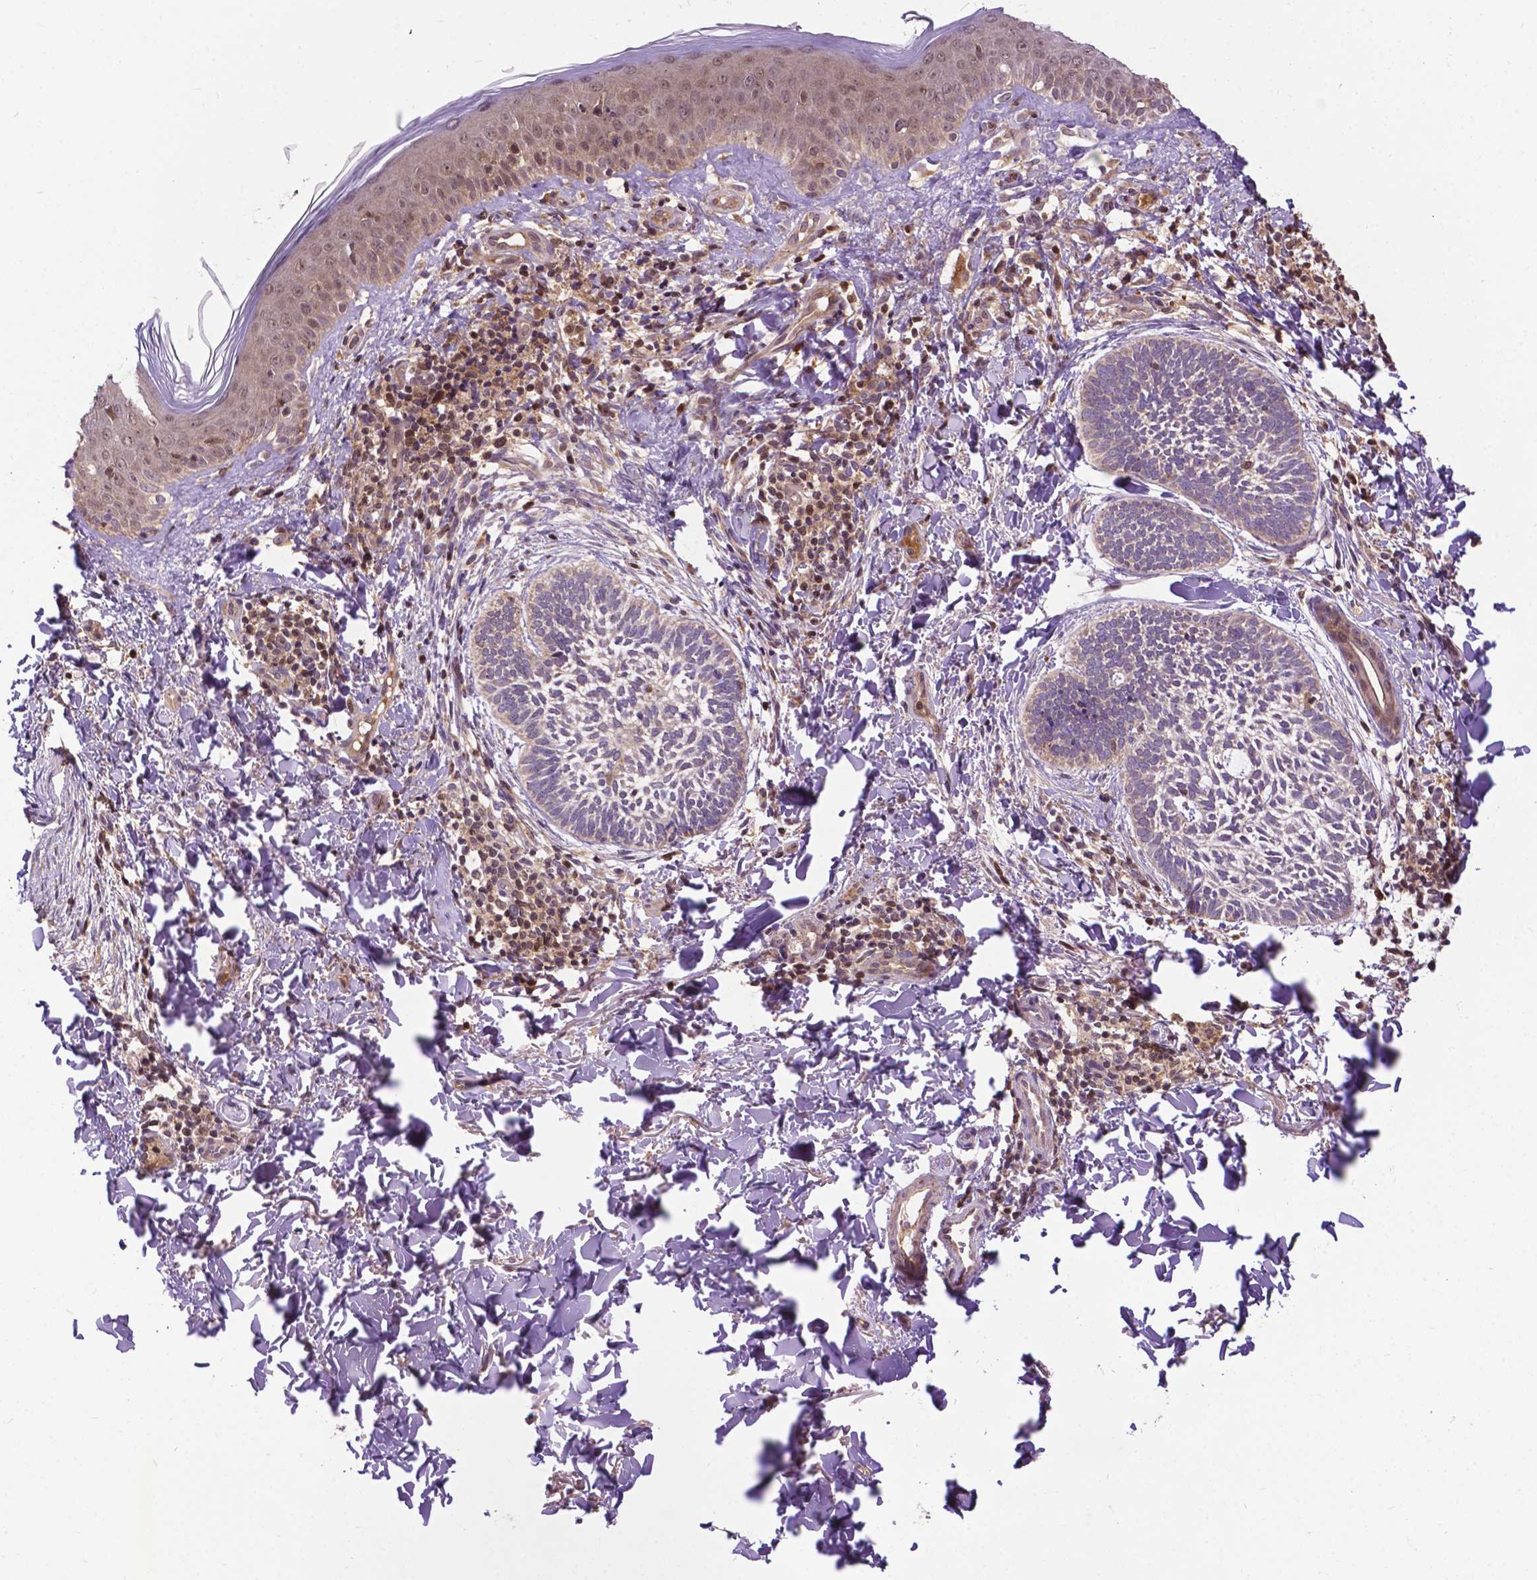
{"staining": {"intensity": "weak", "quantity": "25%-75%", "location": "cytoplasmic/membranous"}, "tissue": "skin cancer", "cell_type": "Tumor cells", "image_type": "cancer", "snomed": [{"axis": "morphology", "description": "Normal tissue, NOS"}, {"axis": "morphology", "description": "Basal cell carcinoma"}, {"axis": "topography", "description": "Skin"}], "caption": "The histopathology image demonstrates immunohistochemical staining of basal cell carcinoma (skin). There is weak cytoplasmic/membranous positivity is appreciated in approximately 25%-75% of tumor cells.", "gene": "CHMP4A", "patient": {"sex": "male", "age": 46}}